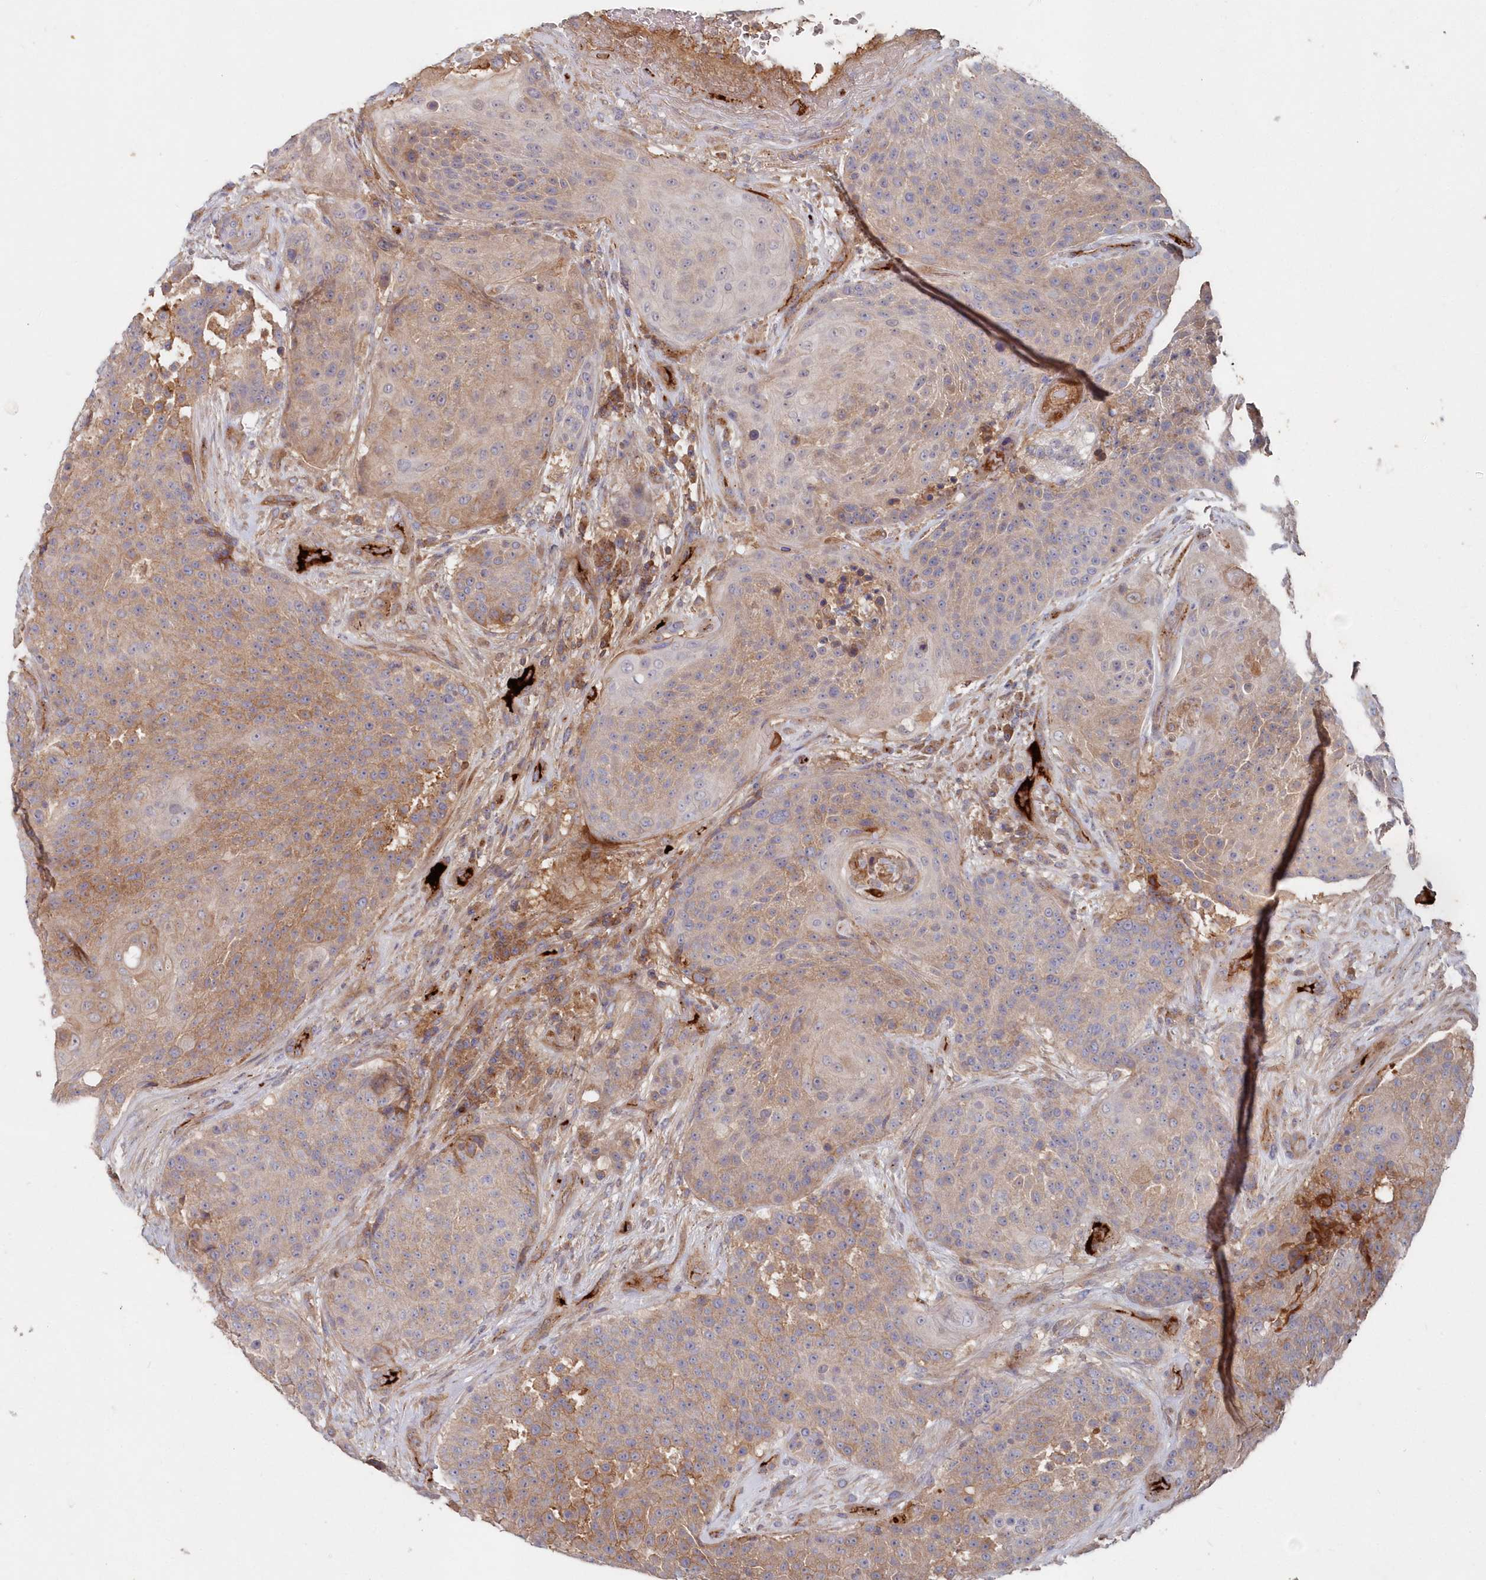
{"staining": {"intensity": "weak", "quantity": "25%-75%", "location": "cytoplasmic/membranous"}, "tissue": "urothelial cancer", "cell_type": "Tumor cells", "image_type": "cancer", "snomed": [{"axis": "morphology", "description": "Urothelial carcinoma, High grade"}, {"axis": "topography", "description": "Urinary bladder"}], "caption": "This is a histology image of immunohistochemistry staining of high-grade urothelial carcinoma, which shows weak expression in the cytoplasmic/membranous of tumor cells.", "gene": "ABHD14B", "patient": {"sex": "female", "age": 63}}